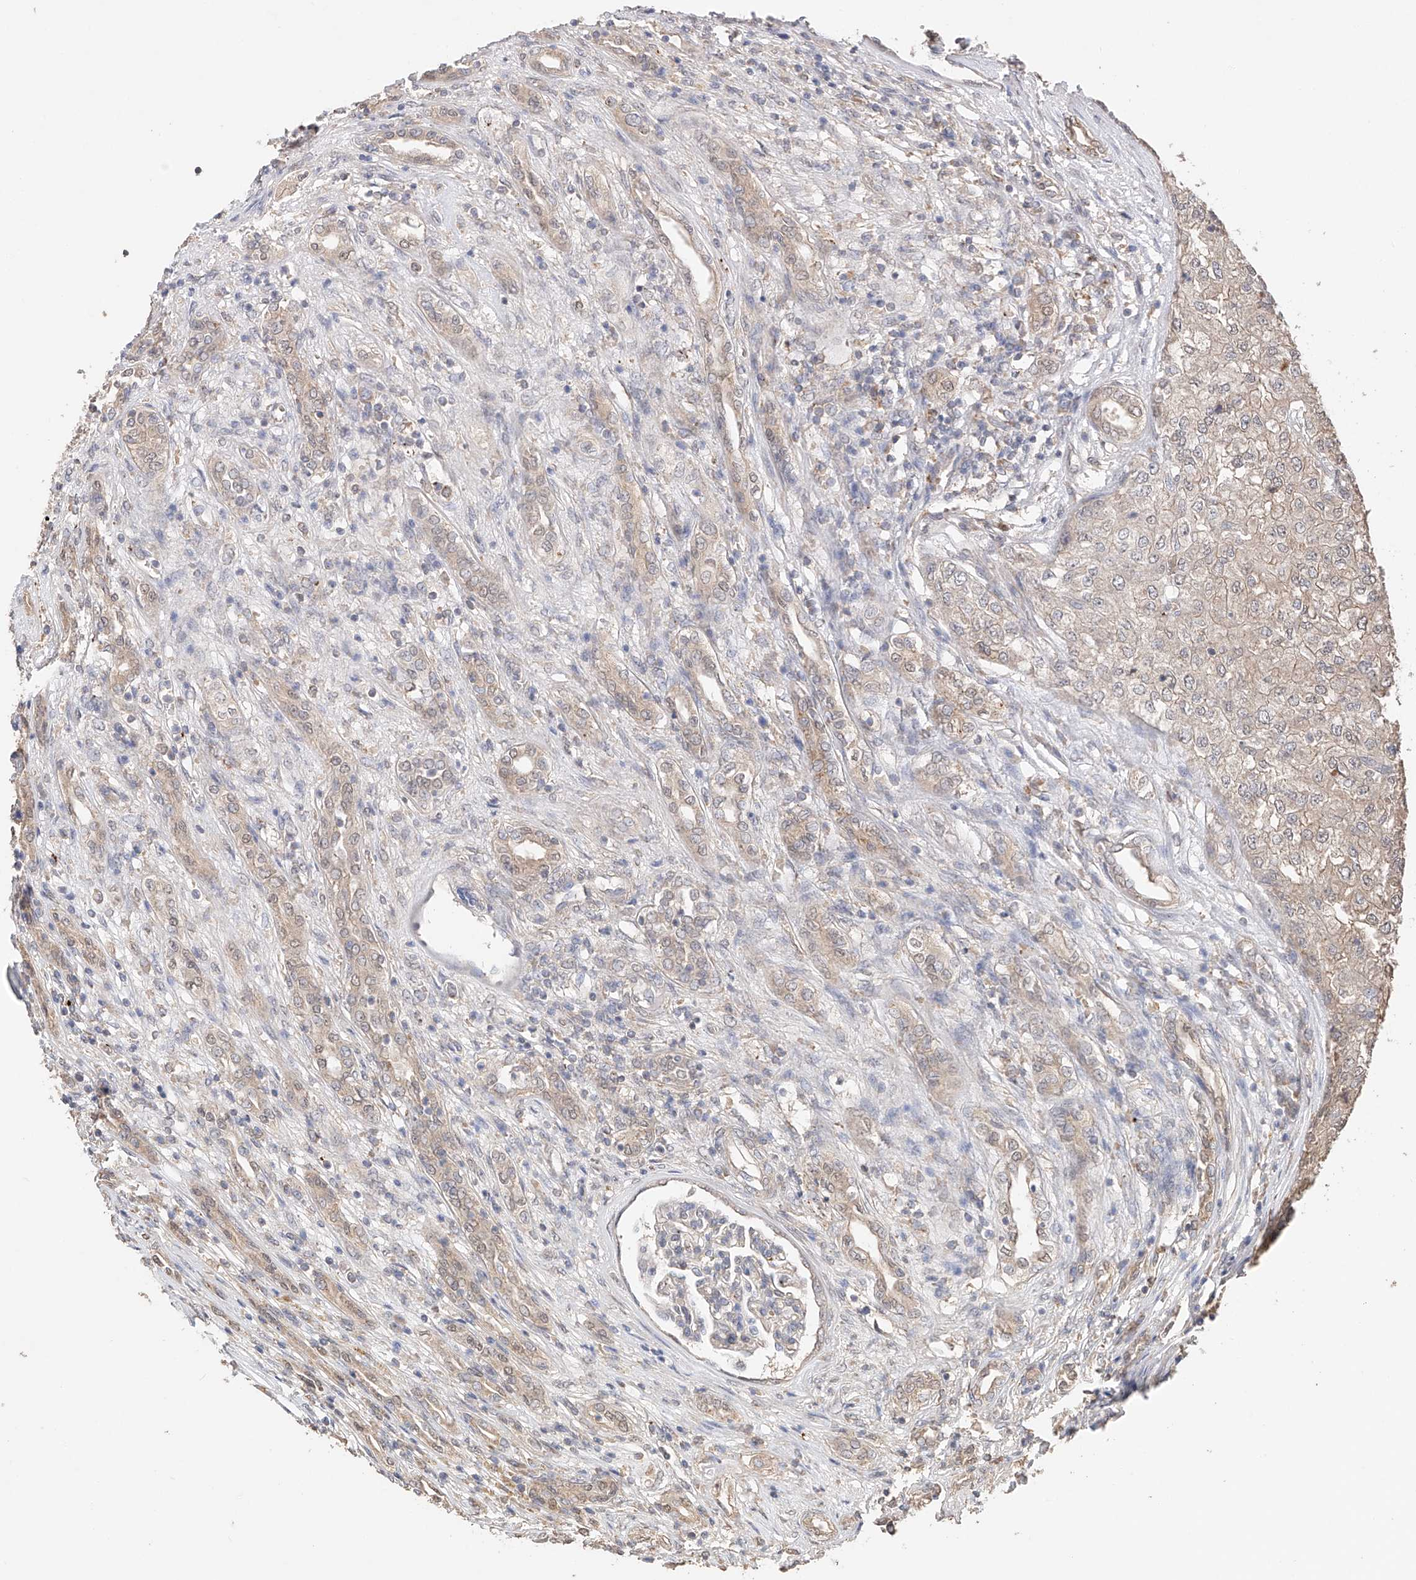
{"staining": {"intensity": "negative", "quantity": "none", "location": "none"}, "tissue": "renal cancer", "cell_type": "Tumor cells", "image_type": "cancer", "snomed": [{"axis": "morphology", "description": "Adenocarcinoma, NOS"}, {"axis": "topography", "description": "Kidney"}], "caption": "Immunohistochemistry (IHC) of renal adenocarcinoma shows no expression in tumor cells. (DAB IHC with hematoxylin counter stain).", "gene": "ZFHX2", "patient": {"sex": "female", "age": 54}}